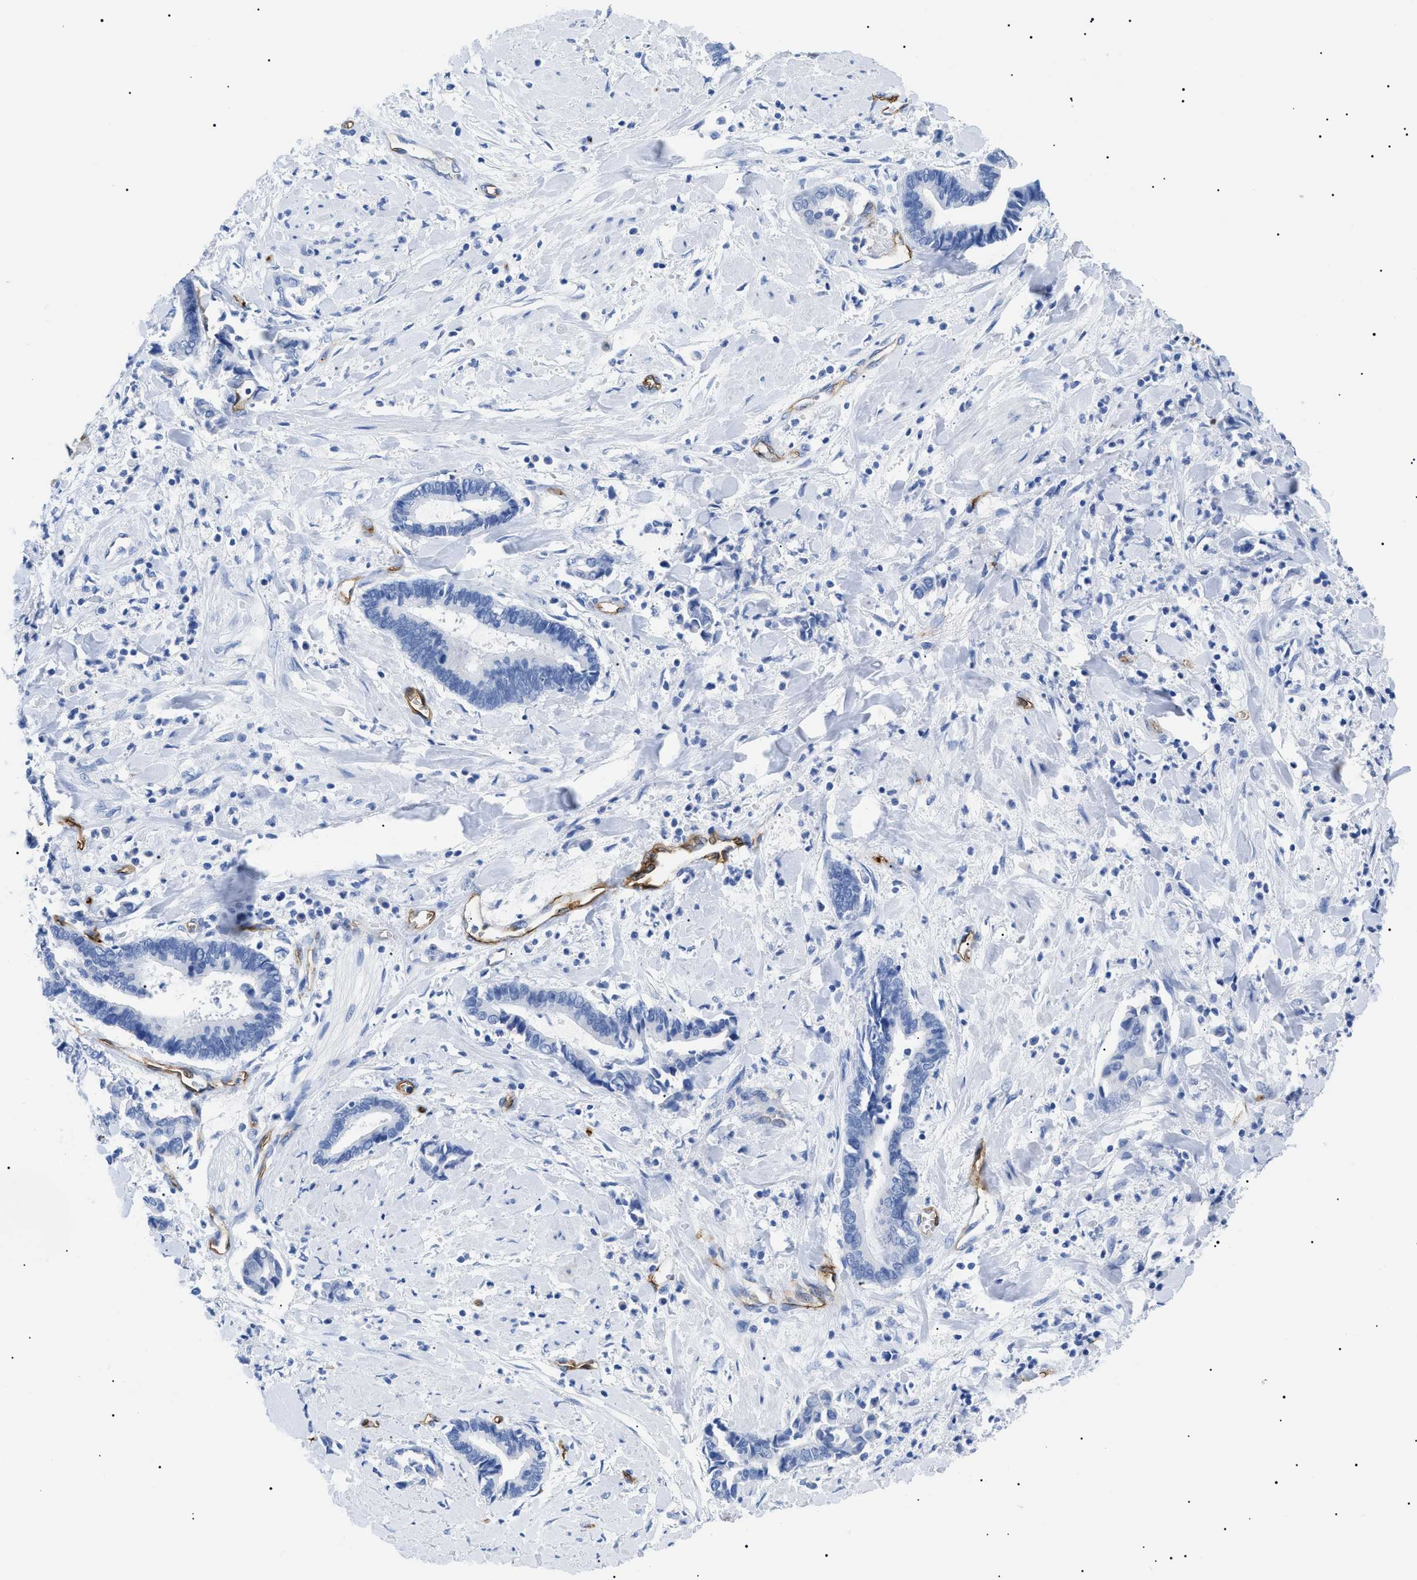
{"staining": {"intensity": "negative", "quantity": "none", "location": "none"}, "tissue": "cervical cancer", "cell_type": "Tumor cells", "image_type": "cancer", "snomed": [{"axis": "morphology", "description": "Adenocarcinoma, NOS"}, {"axis": "topography", "description": "Cervix"}], "caption": "There is no significant staining in tumor cells of cervical cancer.", "gene": "PODXL", "patient": {"sex": "female", "age": 44}}